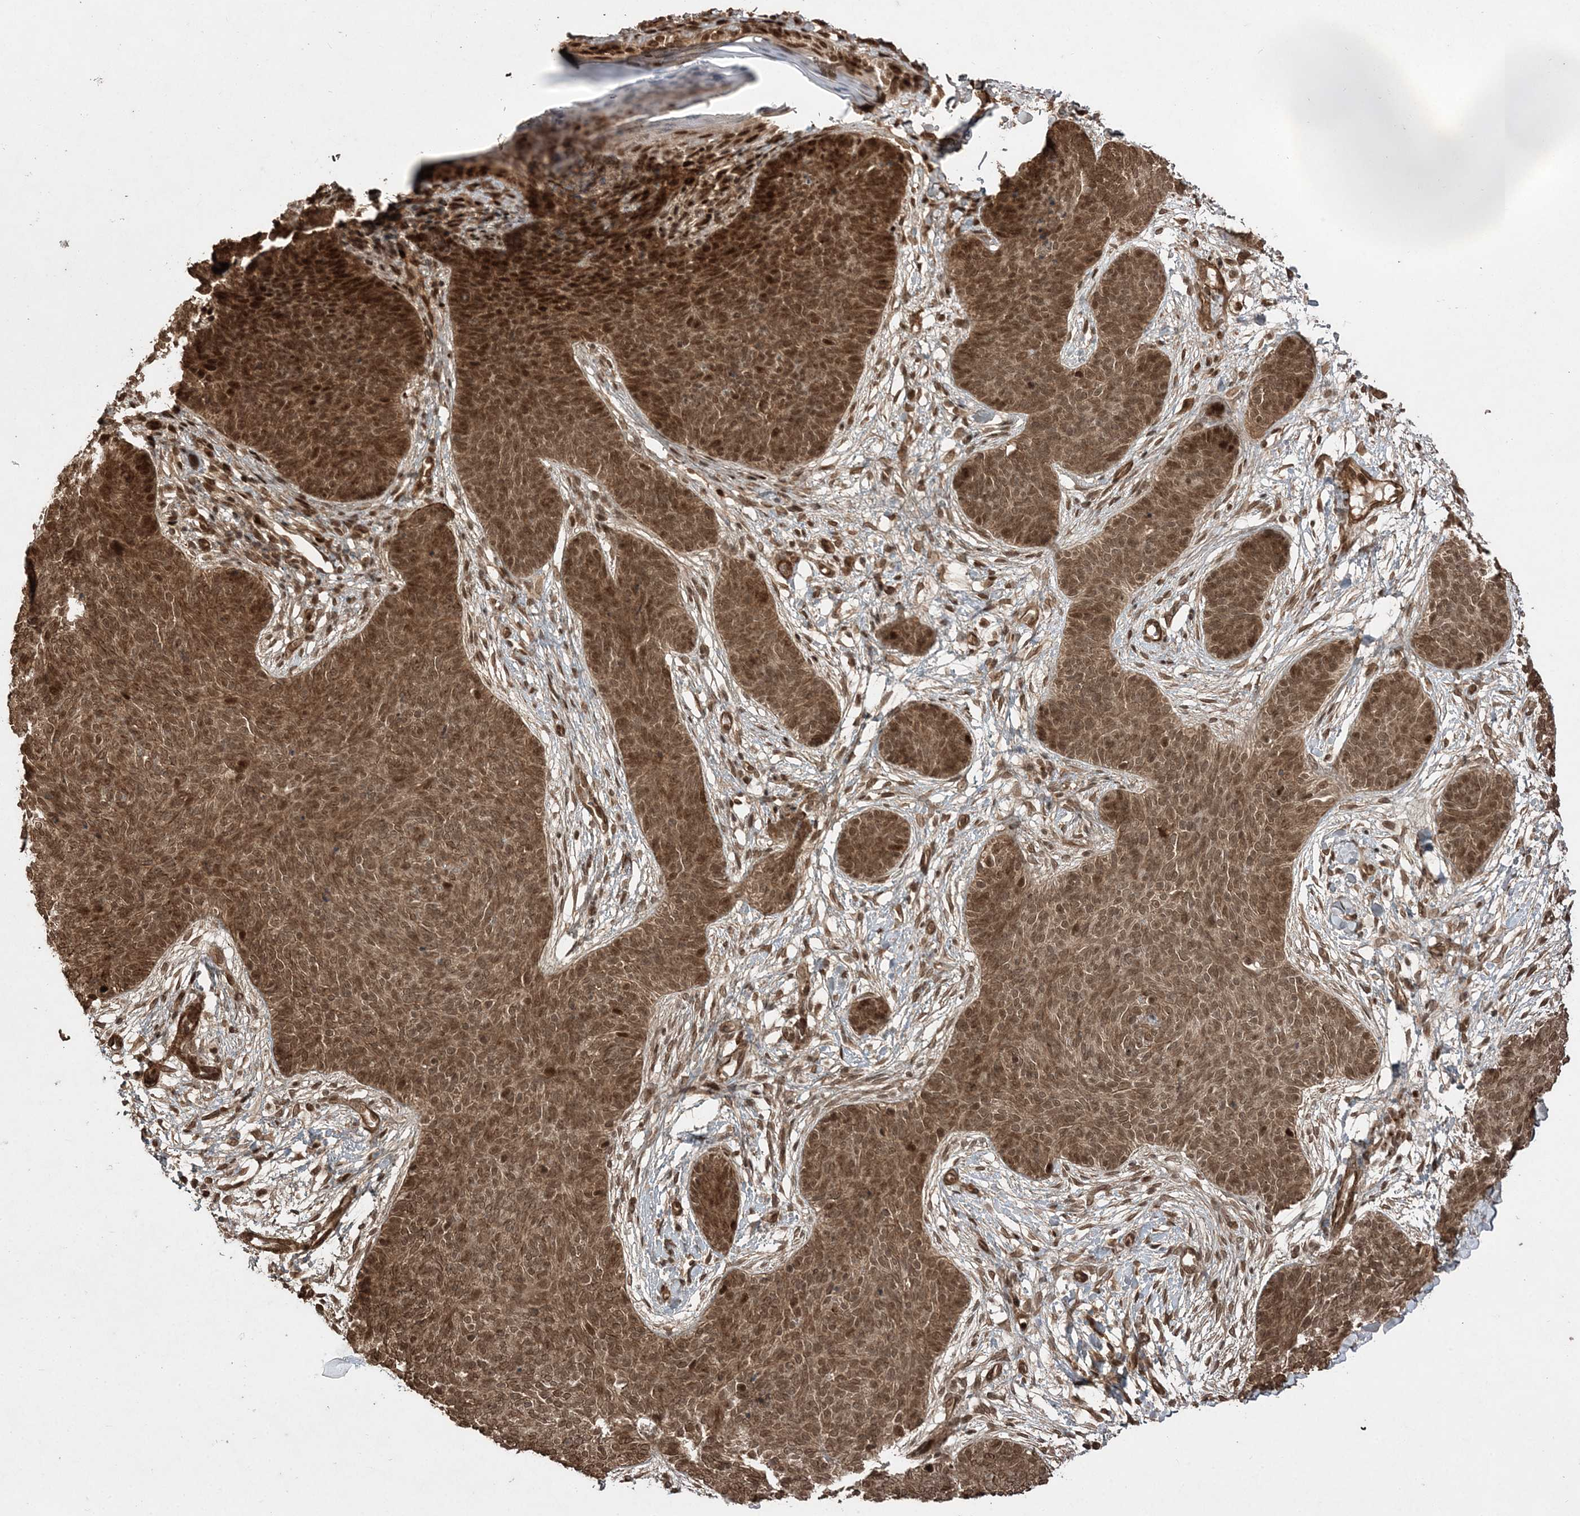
{"staining": {"intensity": "moderate", "quantity": ">75%", "location": "cytoplasmic/membranous,nuclear"}, "tissue": "skin cancer", "cell_type": "Tumor cells", "image_type": "cancer", "snomed": [{"axis": "morphology", "description": "Basal cell carcinoma"}, {"axis": "topography", "description": "Skin"}], "caption": "IHC histopathology image of skin cancer stained for a protein (brown), which reveals medium levels of moderate cytoplasmic/membranous and nuclear expression in about >75% of tumor cells.", "gene": "ETAA1", "patient": {"sex": "male", "age": 85}}